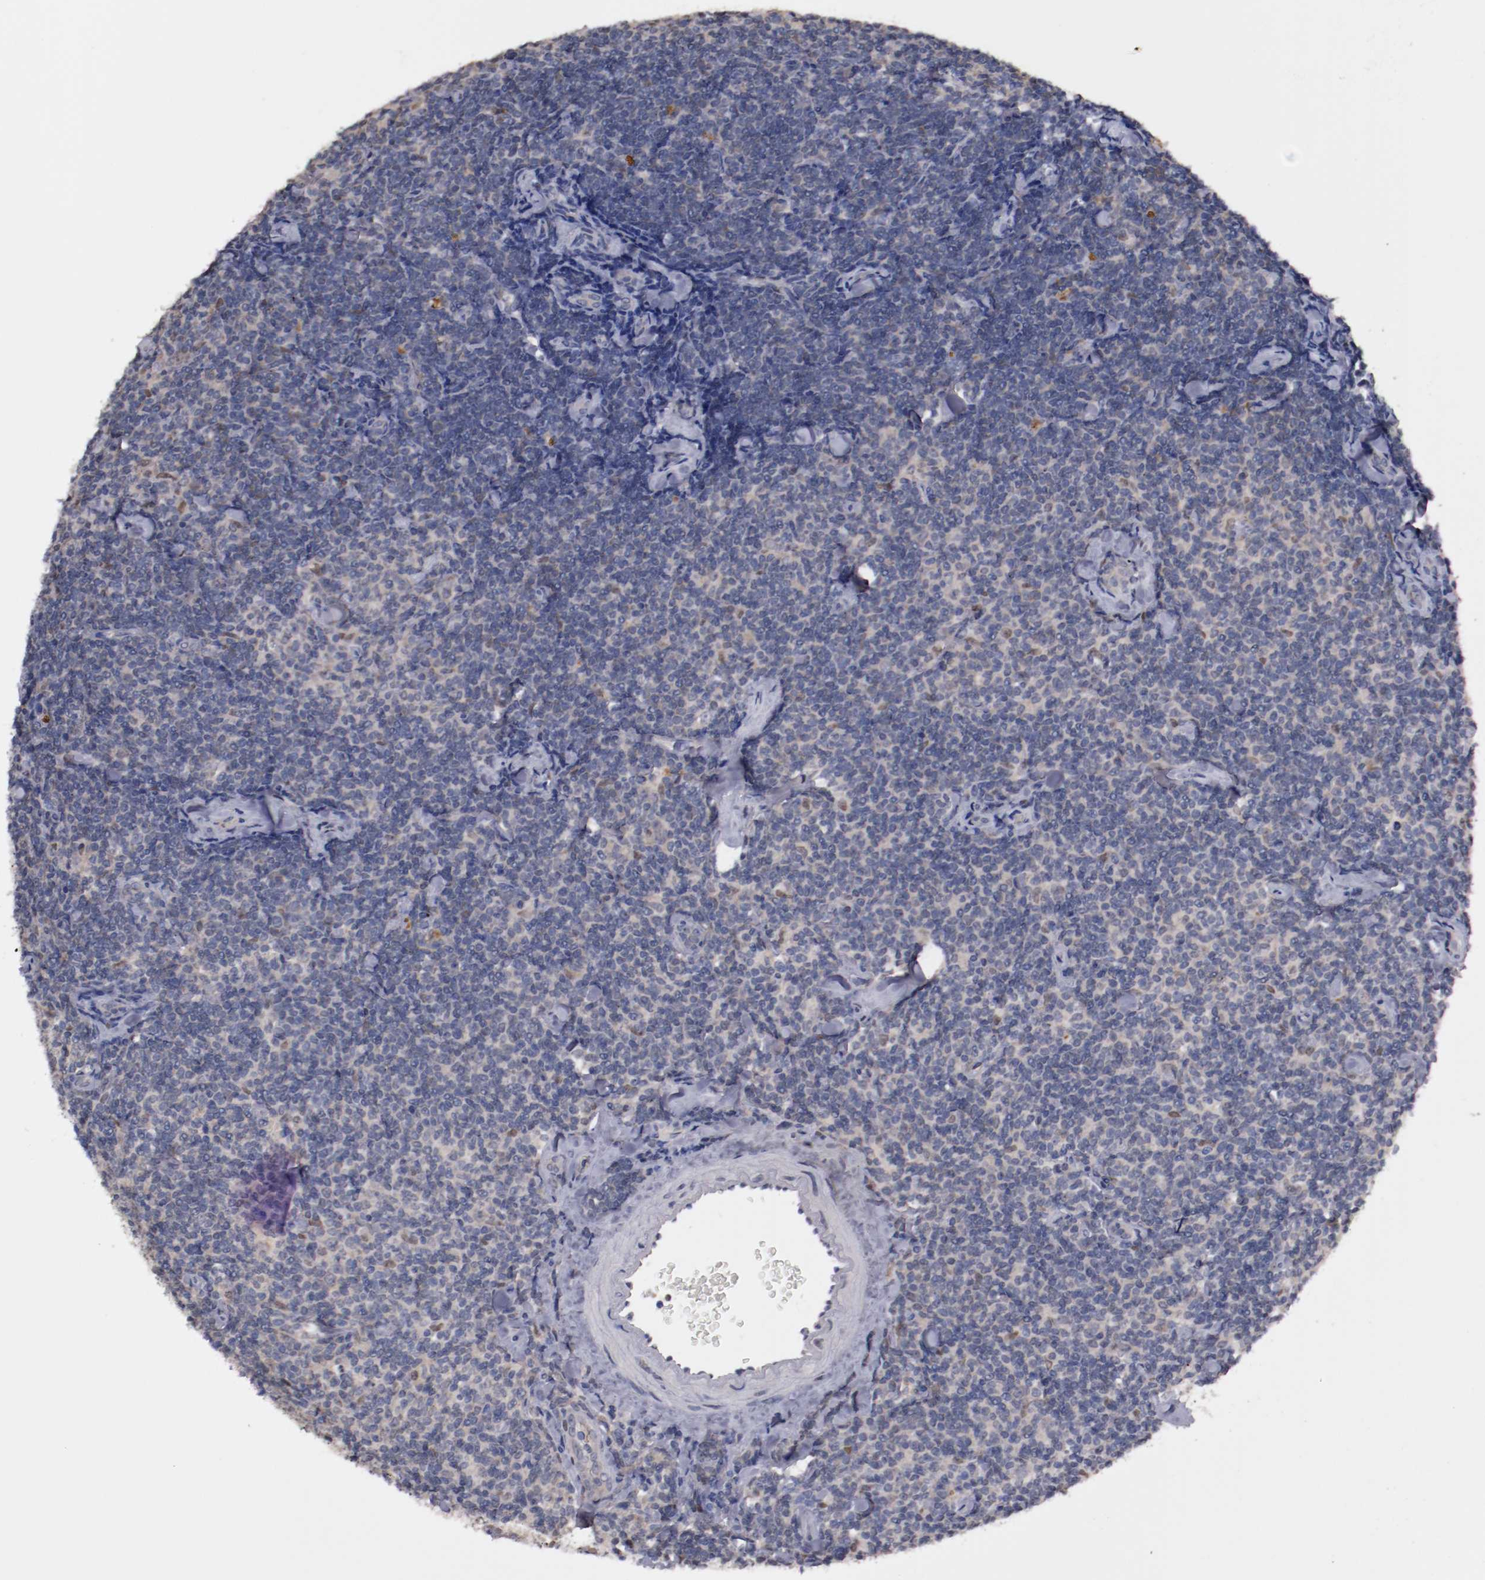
{"staining": {"intensity": "weak", "quantity": "25%-75%", "location": "cytoplasmic/membranous"}, "tissue": "lymphoma", "cell_type": "Tumor cells", "image_type": "cancer", "snomed": [{"axis": "morphology", "description": "Malignant lymphoma, non-Hodgkin's type, Low grade"}, {"axis": "topography", "description": "Lymph node"}], "caption": "Immunohistochemical staining of malignant lymphoma, non-Hodgkin's type (low-grade) exhibits weak cytoplasmic/membranous protein expression in approximately 25%-75% of tumor cells.", "gene": "FAM81A", "patient": {"sex": "female", "age": 56}}